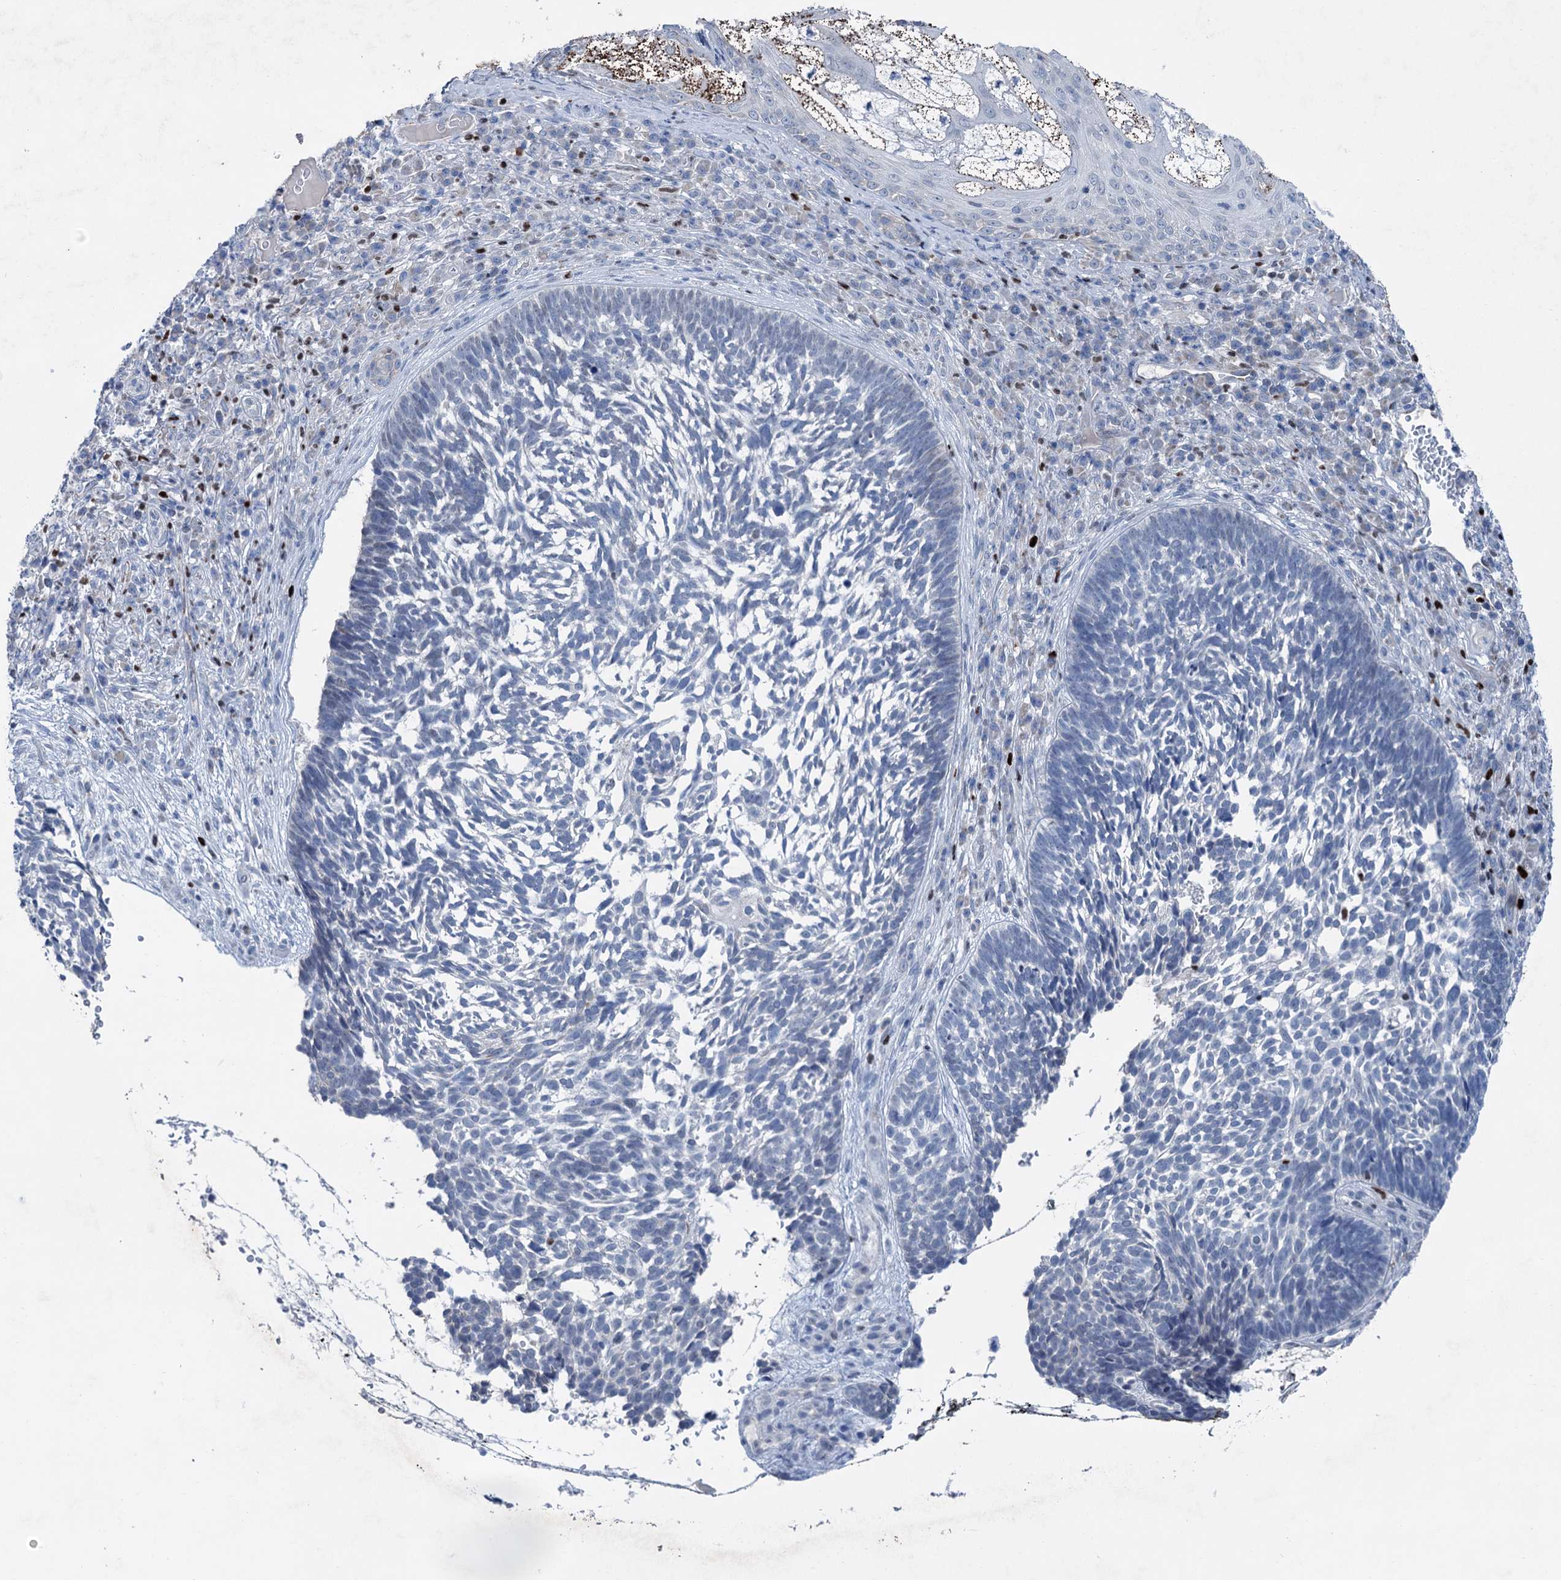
{"staining": {"intensity": "negative", "quantity": "none", "location": "none"}, "tissue": "skin cancer", "cell_type": "Tumor cells", "image_type": "cancer", "snomed": [{"axis": "morphology", "description": "Basal cell carcinoma"}, {"axis": "topography", "description": "Skin"}], "caption": "There is no significant expression in tumor cells of skin cancer (basal cell carcinoma).", "gene": "ELP4", "patient": {"sex": "male", "age": 88}}